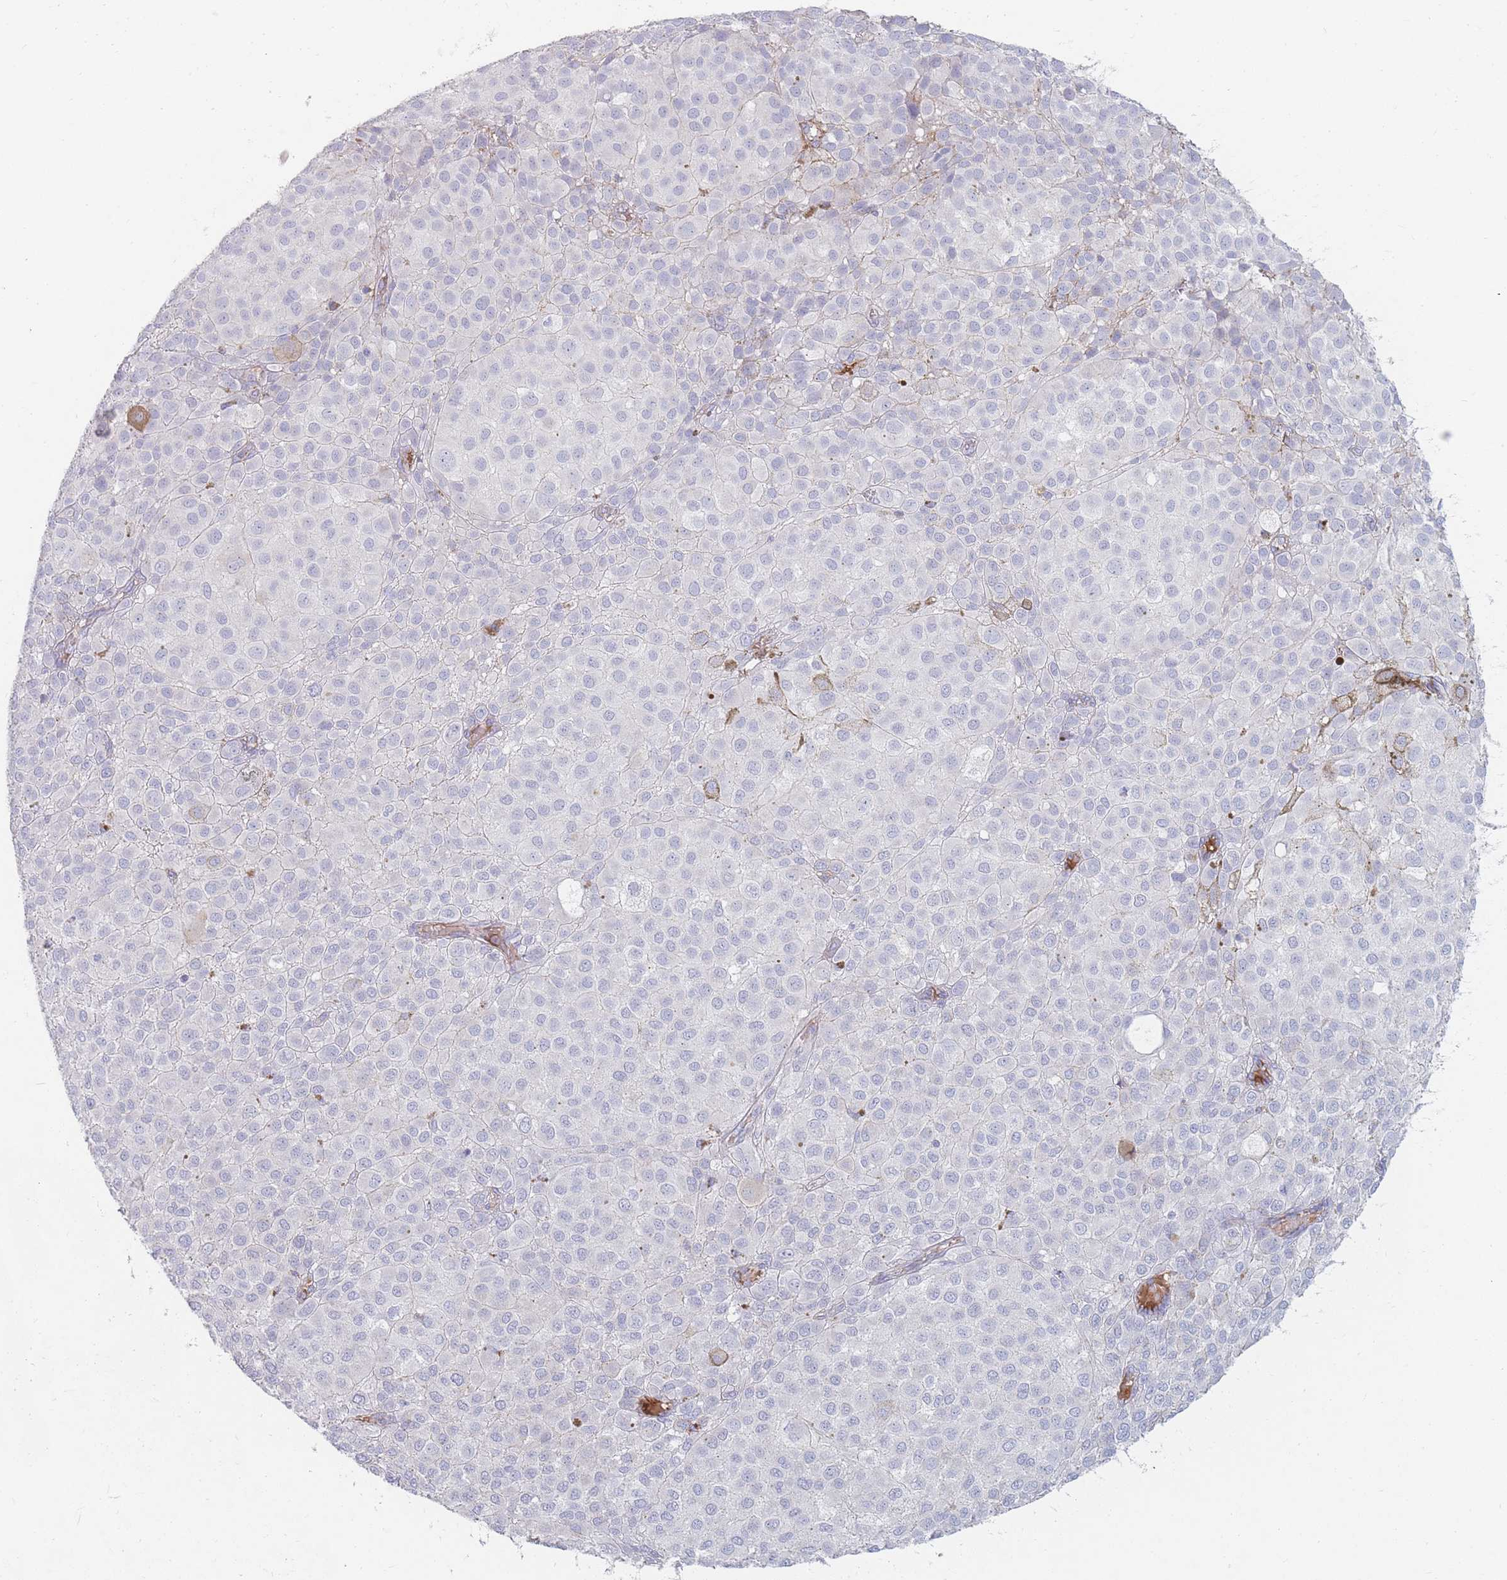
{"staining": {"intensity": "negative", "quantity": "none", "location": "none"}, "tissue": "melanoma", "cell_type": "Tumor cells", "image_type": "cancer", "snomed": [{"axis": "morphology", "description": "Malignant melanoma, NOS"}, {"axis": "topography", "description": "Skin"}], "caption": "Immunohistochemical staining of human melanoma reveals no significant expression in tumor cells.", "gene": "PRG4", "patient": {"sex": "male", "age": 64}}